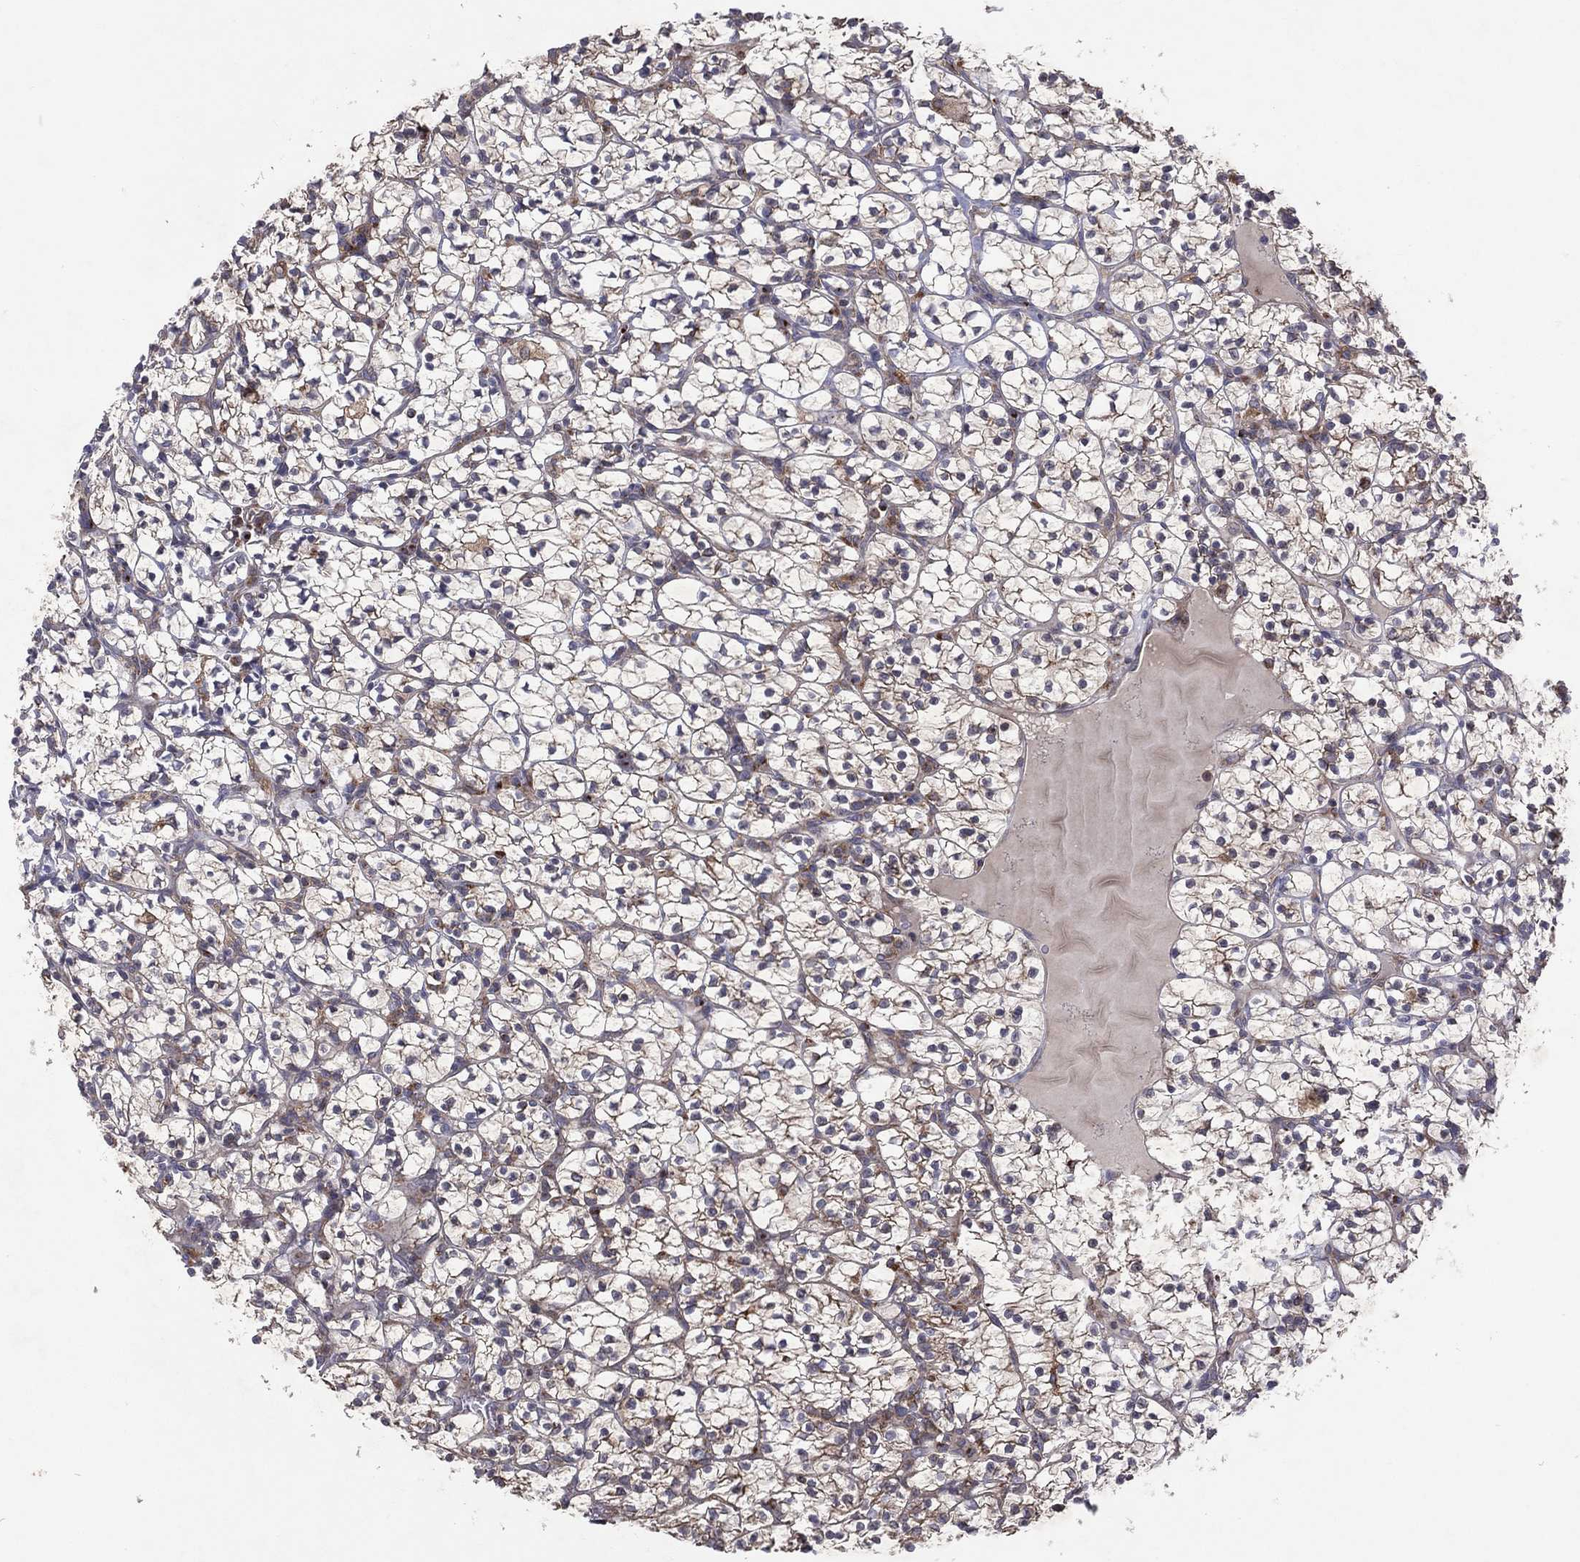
{"staining": {"intensity": "moderate", "quantity": "<25%", "location": "cytoplasmic/membranous"}, "tissue": "renal cancer", "cell_type": "Tumor cells", "image_type": "cancer", "snomed": [{"axis": "morphology", "description": "Adenocarcinoma, NOS"}, {"axis": "topography", "description": "Kidney"}], "caption": "Renal adenocarcinoma stained for a protein (brown) reveals moderate cytoplasmic/membranous positive staining in about <25% of tumor cells.", "gene": "STARD3", "patient": {"sex": "female", "age": 89}}